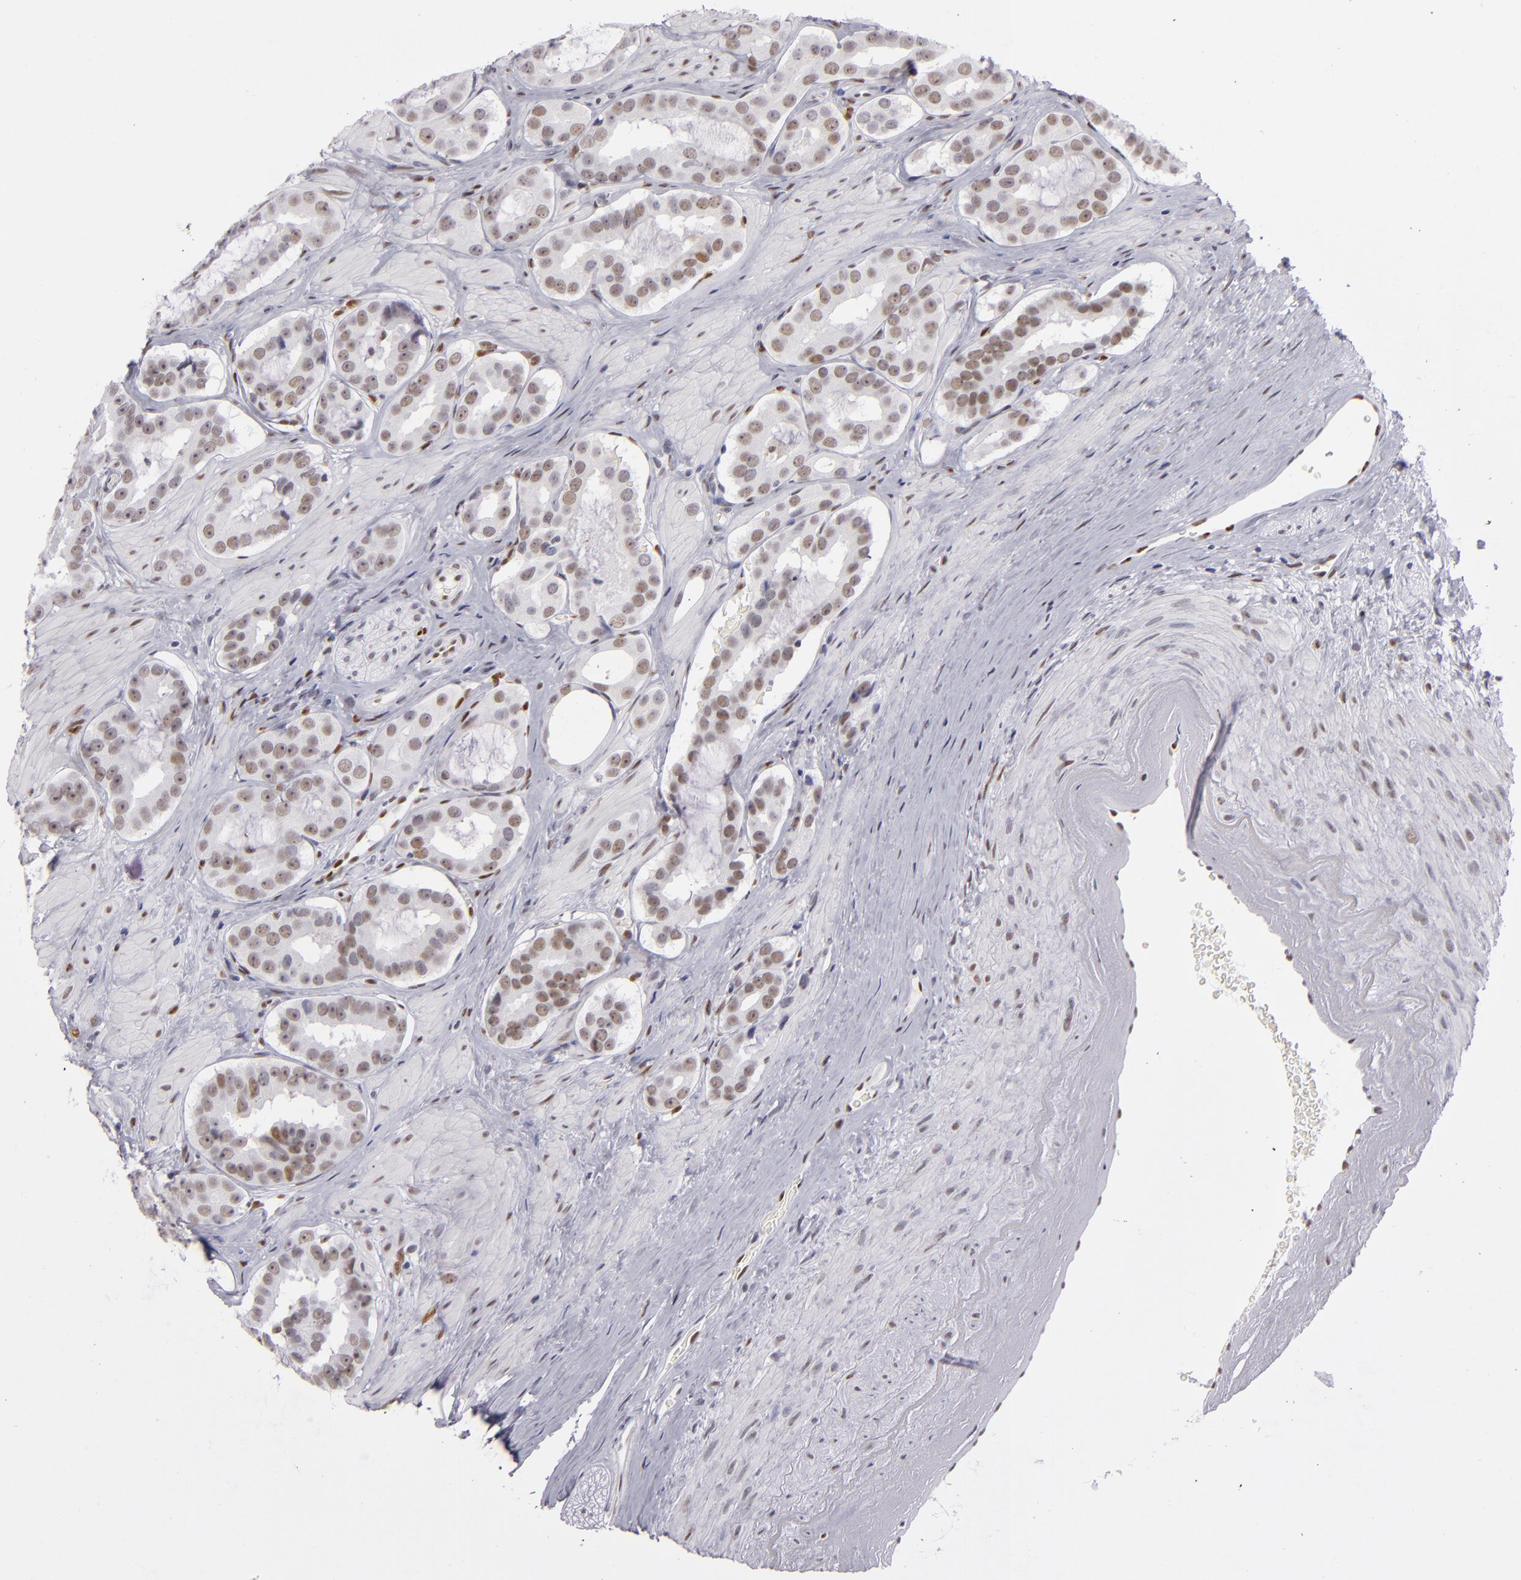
{"staining": {"intensity": "weak", "quantity": "25%-75%", "location": "nuclear"}, "tissue": "prostate cancer", "cell_type": "Tumor cells", "image_type": "cancer", "snomed": [{"axis": "morphology", "description": "Adenocarcinoma, Low grade"}, {"axis": "topography", "description": "Prostate"}], "caption": "IHC of human prostate low-grade adenocarcinoma exhibits low levels of weak nuclear staining in about 25%-75% of tumor cells.", "gene": "TOP3A", "patient": {"sex": "male", "age": 59}}